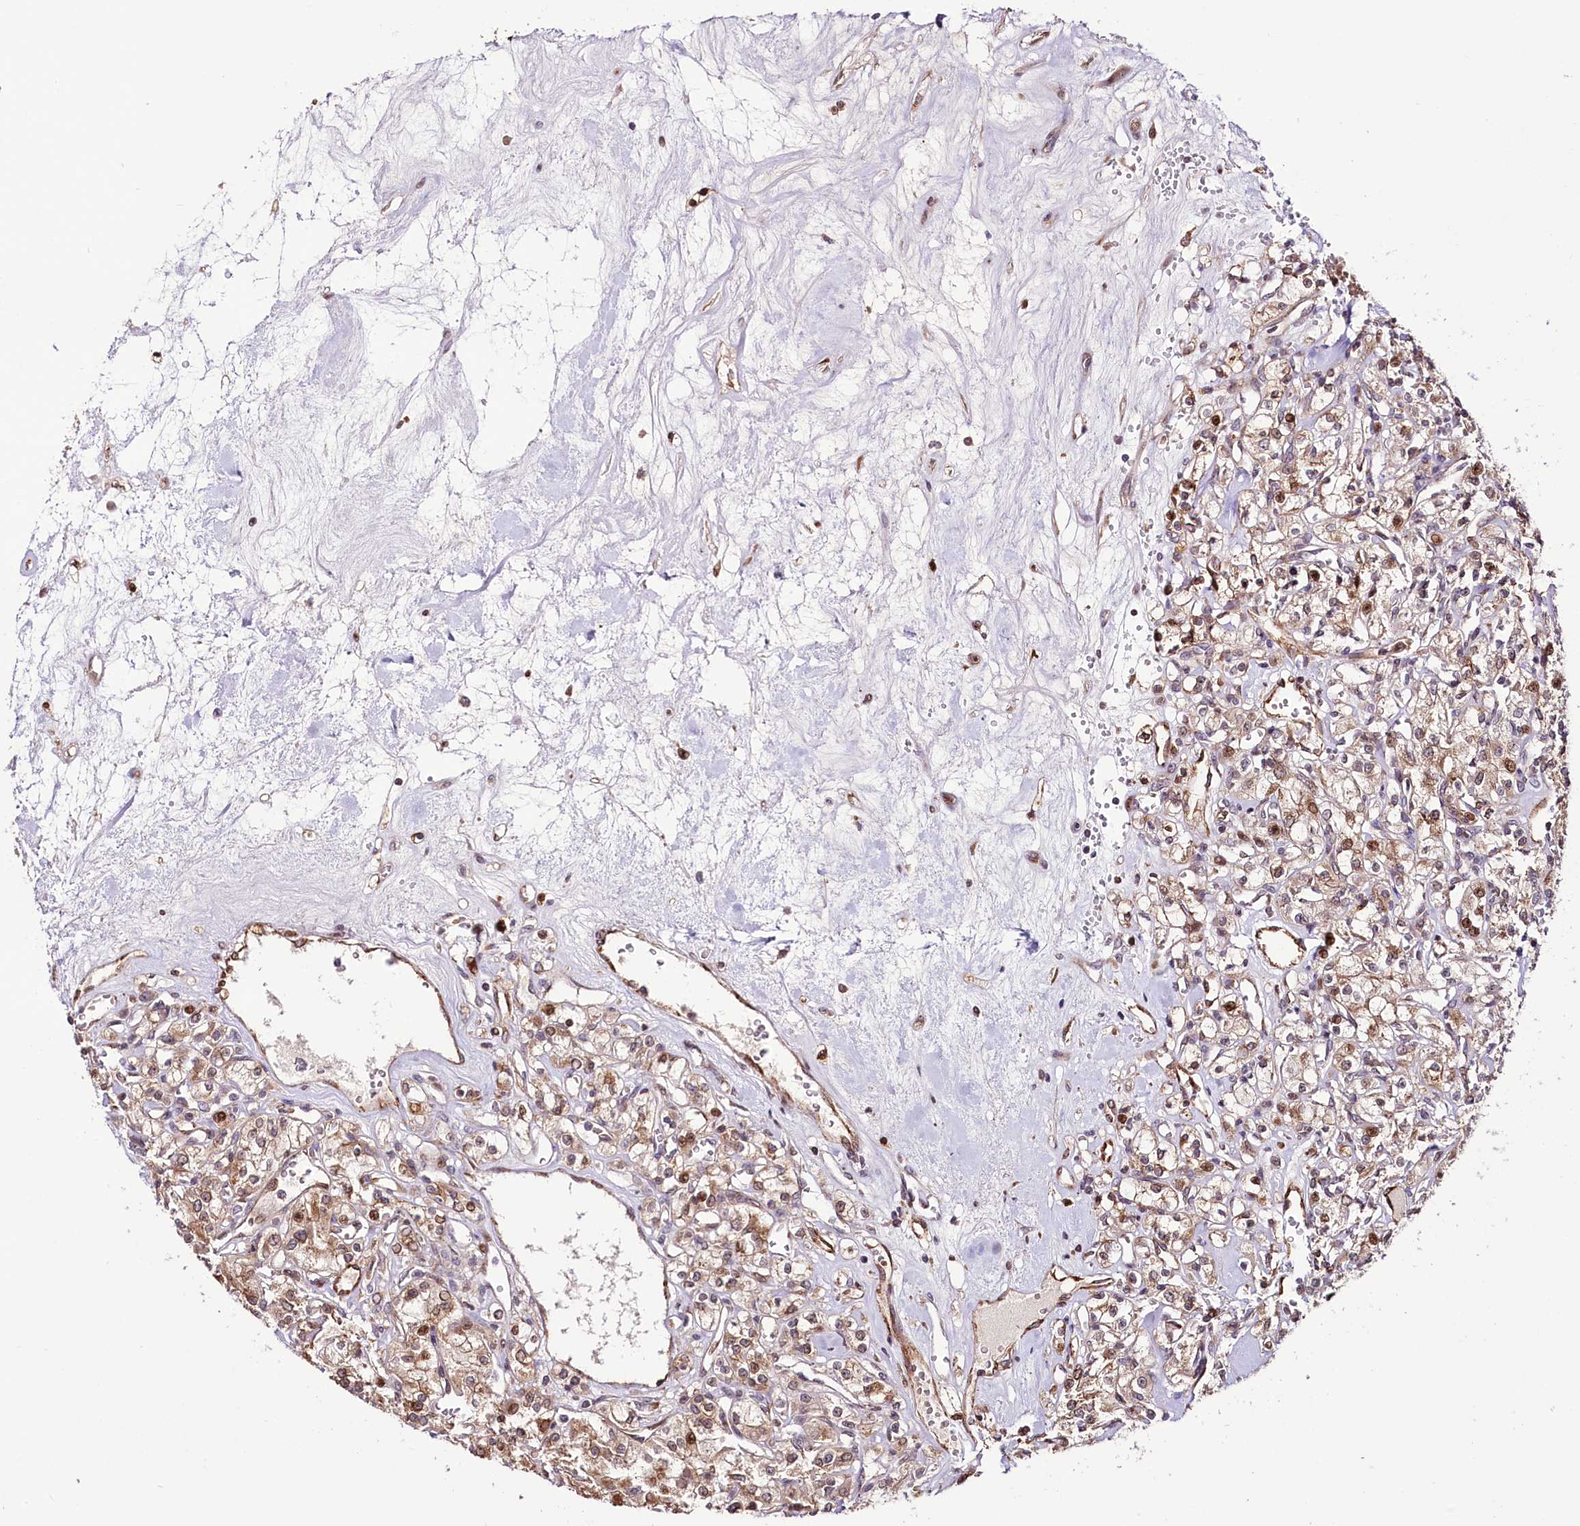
{"staining": {"intensity": "weak", "quantity": ">75%", "location": "cytoplasmic/membranous,nuclear"}, "tissue": "renal cancer", "cell_type": "Tumor cells", "image_type": "cancer", "snomed": [{"axis": "morphology", "description": "Adenocarcinoma, NOS"}, {"axis": "topography", "description": "Kidney"}], "caption": "About >75% of tumor cells in renal cancer (adenocarcinoma) exhibit weak cytoplasmic/membranous and nuclear protein positivity as visualized by brown immunohistochemical staining.", "gene": "CUTC", "patient": {"sex": "female", "age": 59}}